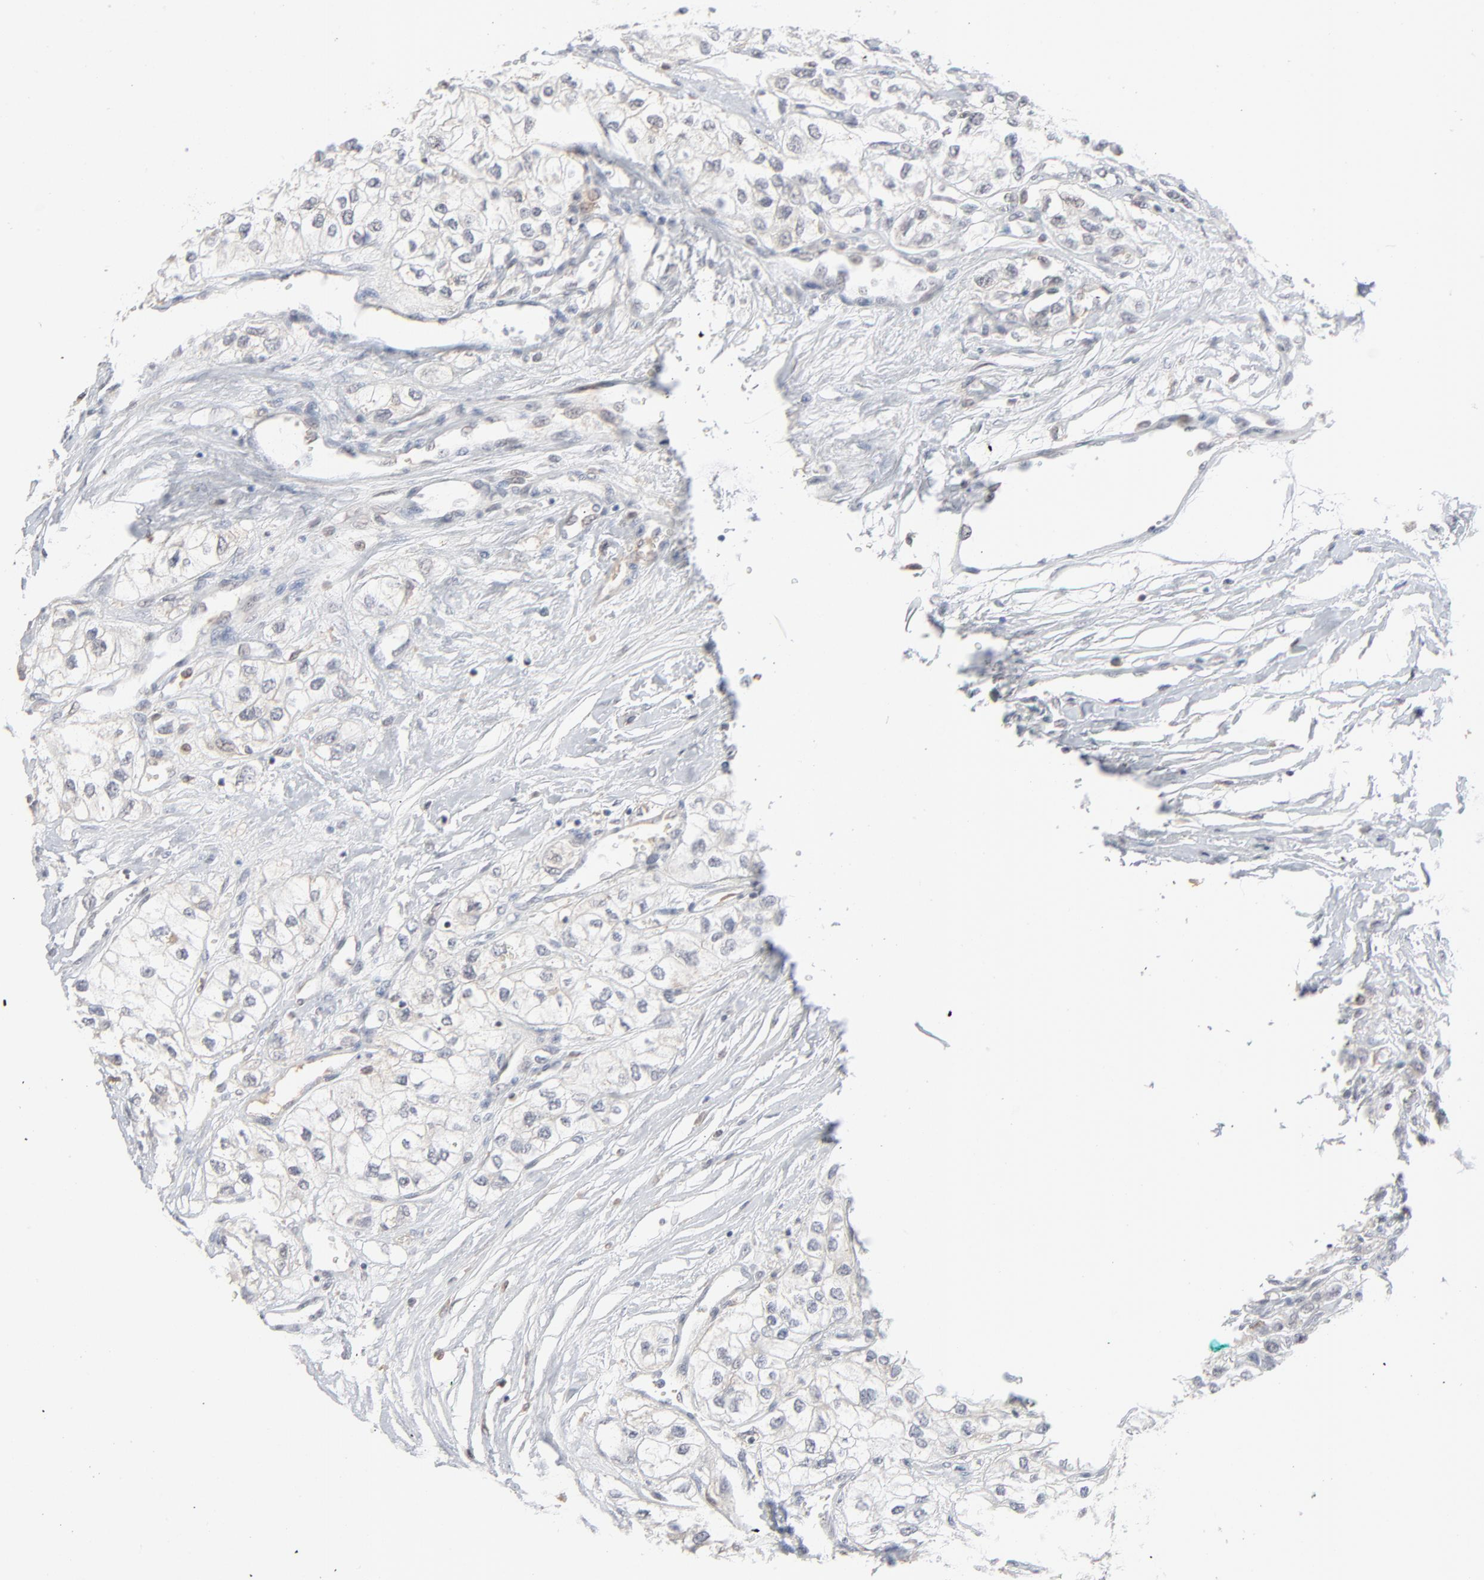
{"staining": {"intensity": "negative", "quantity": "none", "location": "none"}, "tissue": "renal cancer", "cell_type": "Tumor cells", "image_type": "cancer", "snomed": [{"axis": "morphology", "description": "Adenocarcinoma, NOS"}, {"axis": "topography", "description": "Kidney"}], "caption": "There is no significant staining in tumor cells of renal cancer (adenocarcinoma).", "gene": "MPHOSPH6", "patient": {"sex": "male", "age": 57}}